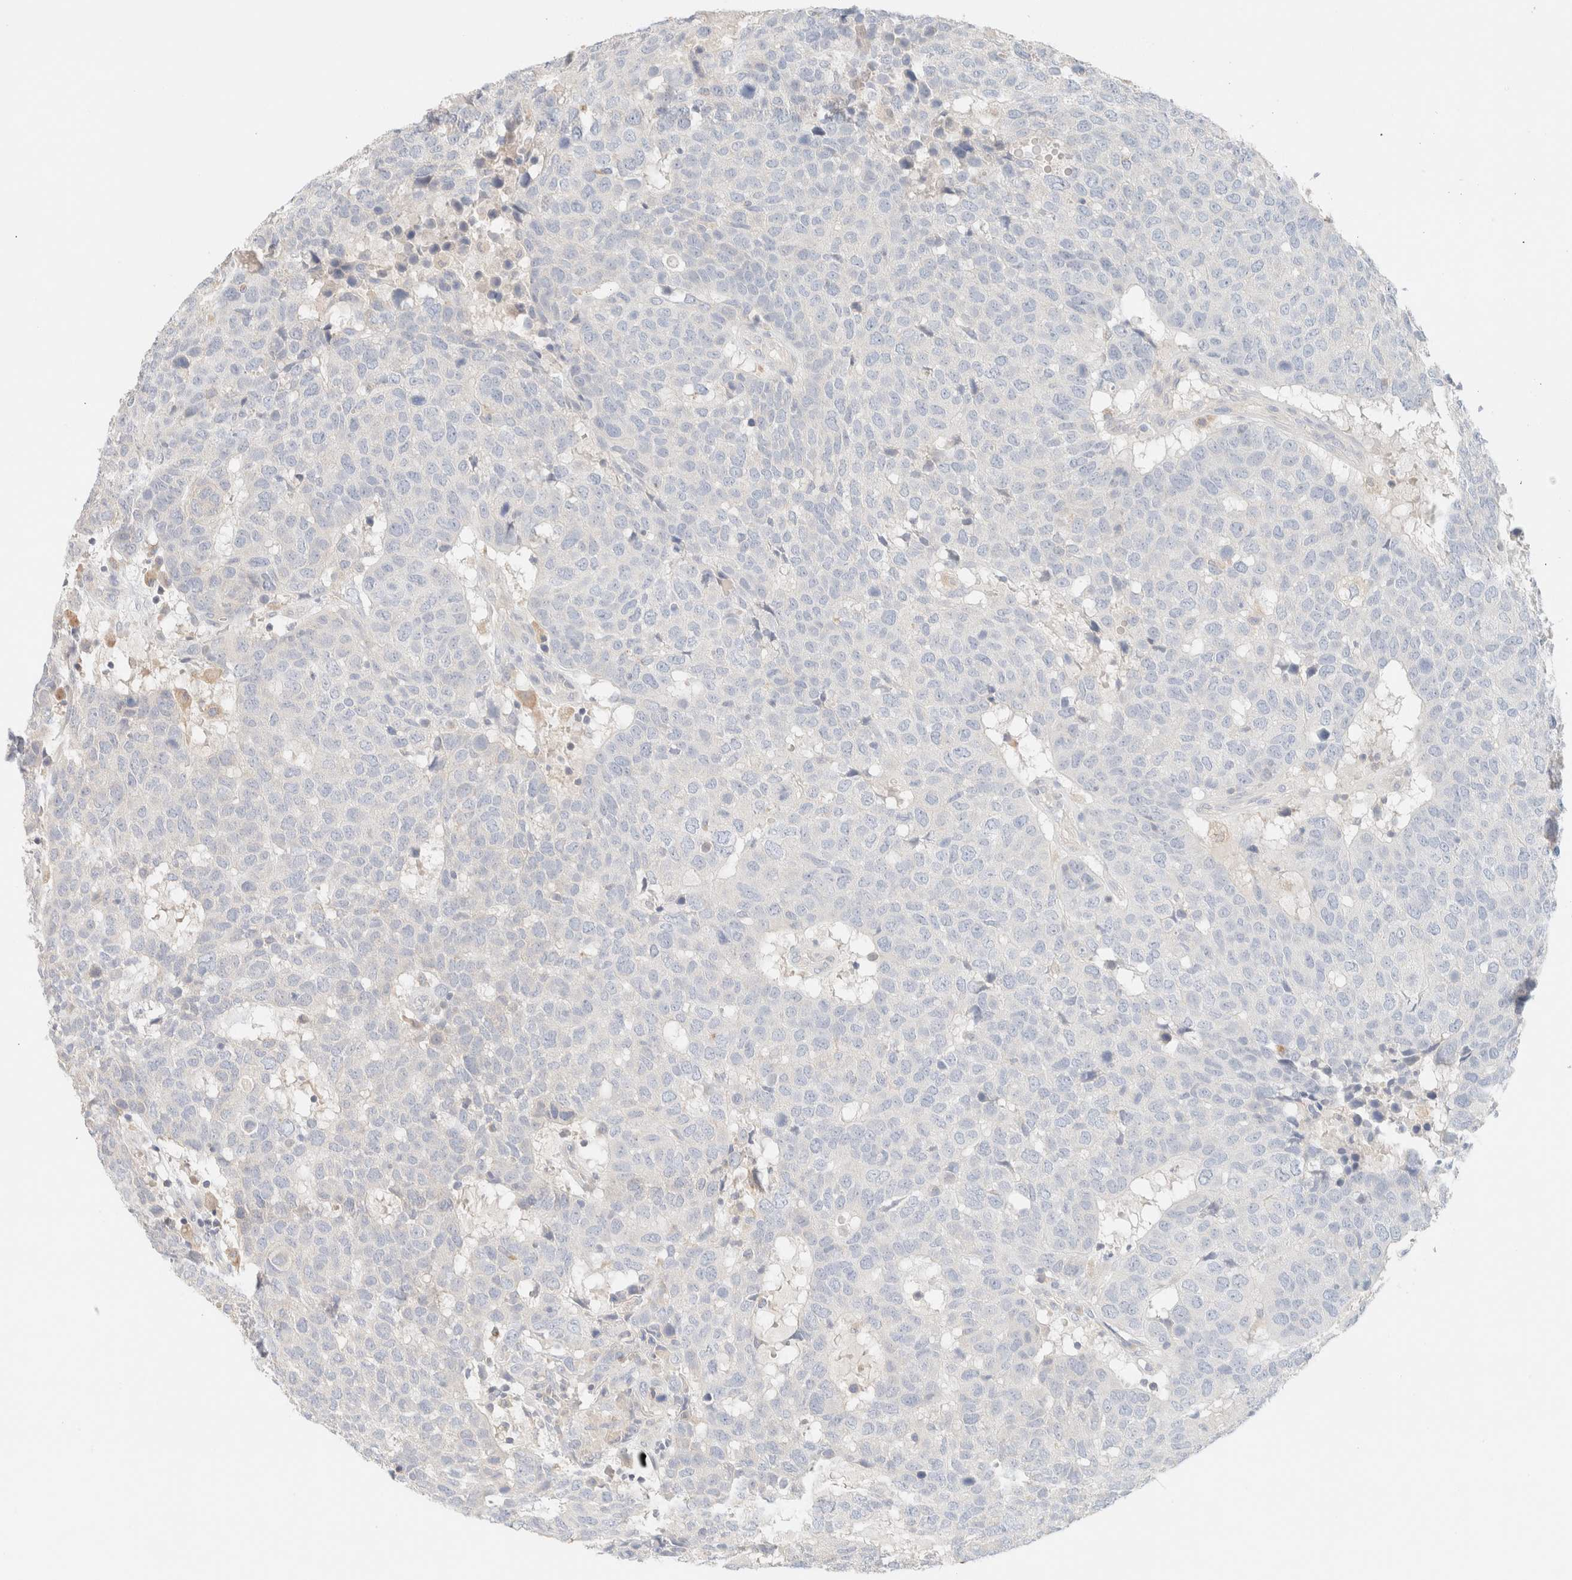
{"staining": {"intensity": "negative", "quantity": "none", "location": "none"}, "tissue": "head and neck cancer", "cell_type": "Tumor cells", "image_type": "cancer", "snomed": [{"axis": "morphology", "description": "Squamous cell carcinoma, NOS"}, {"axis": "topography", "description": "Head-Neck"}], "caption": "A histopathology image of human squamous cell carcinoma (head and neck) is negative for staining in tumor cells. (Brightfield microscopy of DAB immunohistochemistry (IHC) at high magnification).", "gene": "SARM1", "patient": {"sex": "male", "age": 66}}